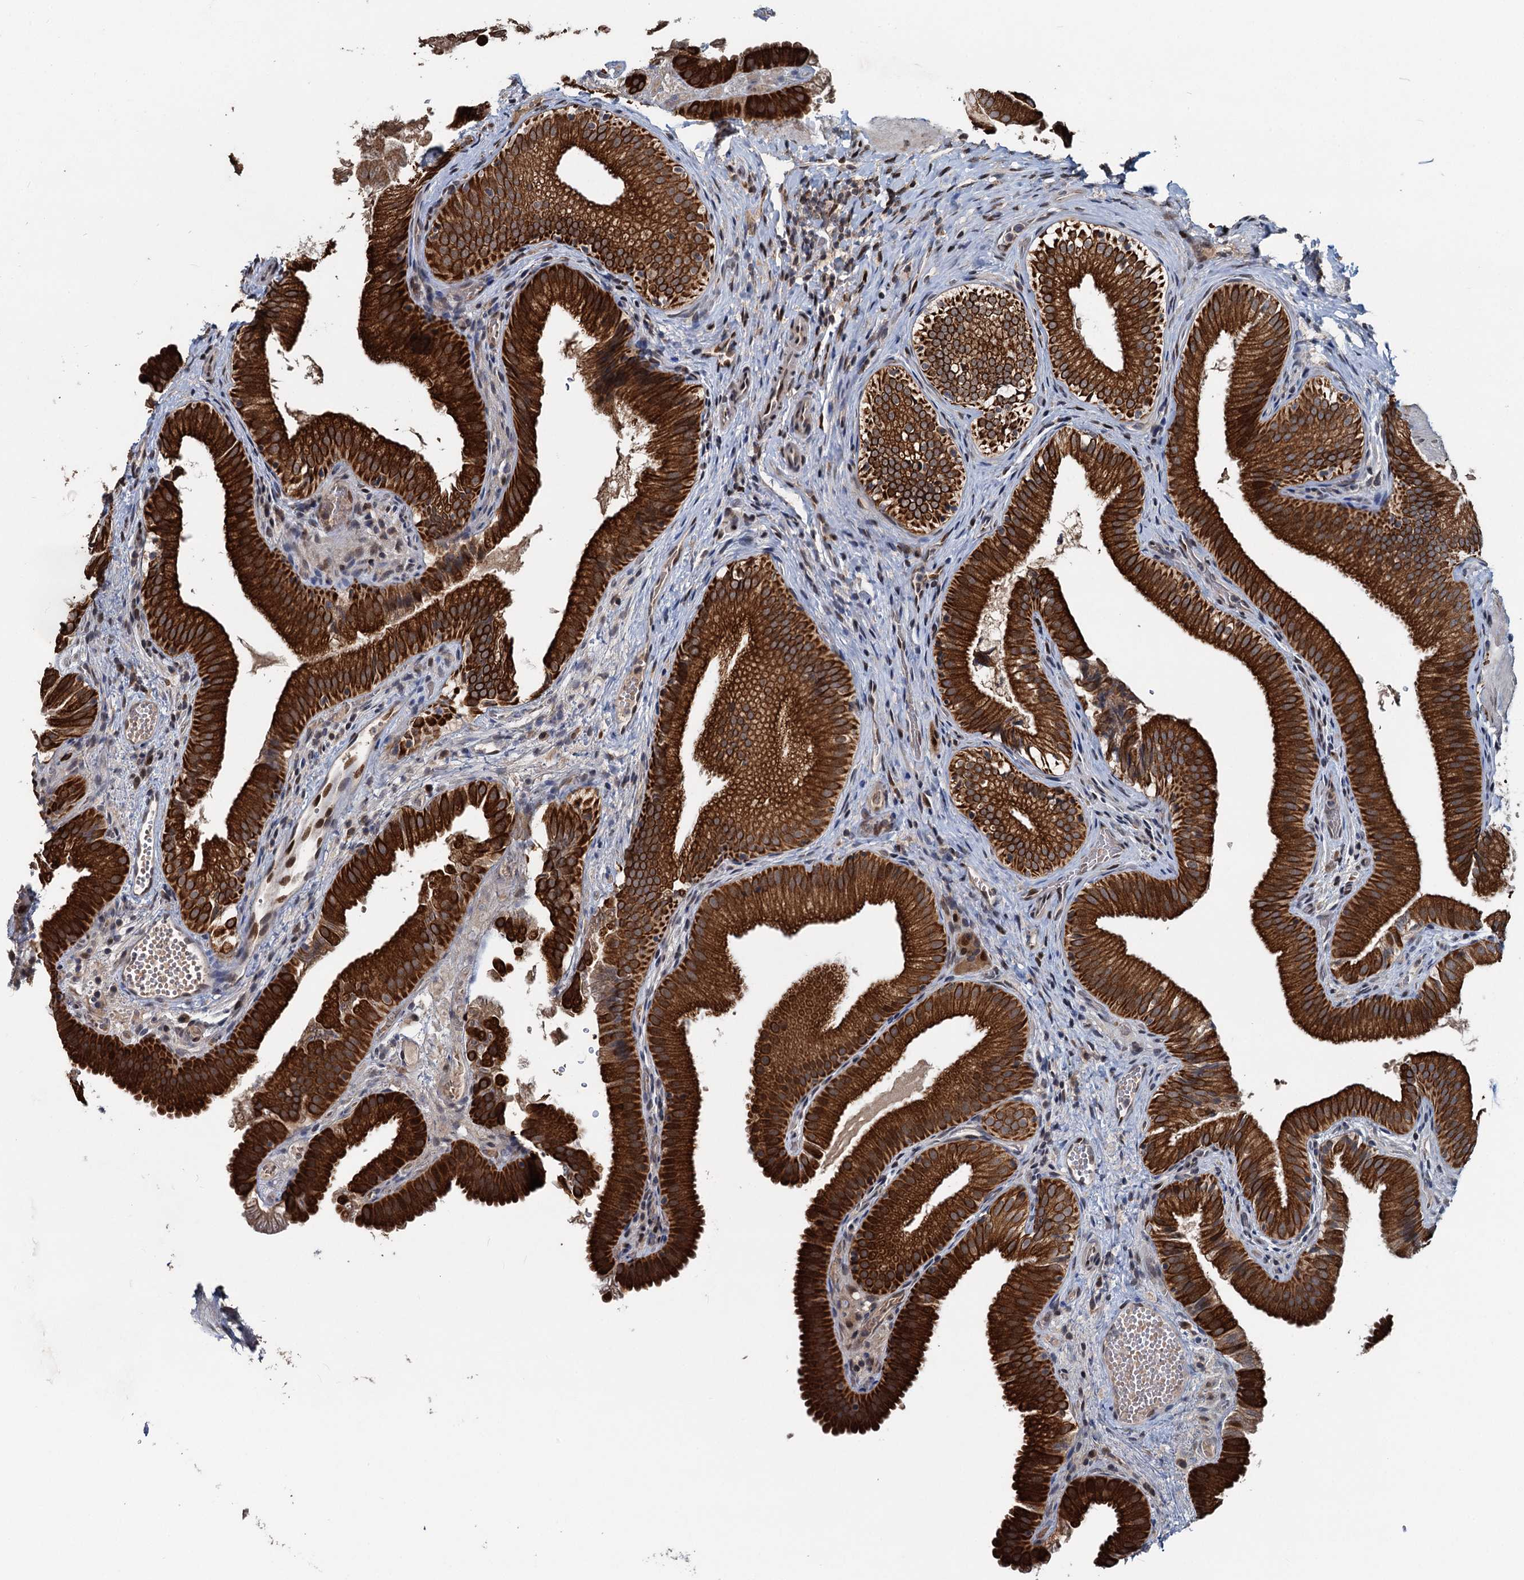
{"staining": {"intensity": "strong", "quantity": ">75%", "location": "cytoplasmic/membranous"}, "tissue": "gallbladder", "cell_type": "Glandular cells", "image_type": "normal", "snomed": [{"axis": "morphology", "description": "Normal tissue, NOS"}, {"axis": "topography", "description": "Gallbladder"}], "caption": "Gallbladder stained for a protein shows strong cytoplasmic/membranous positivity in glandular cells. (DAB IHC with brightfield microscopy, high magnification).", "gene": "RITA1", "patient": {"sex": "female", "age": 30}}